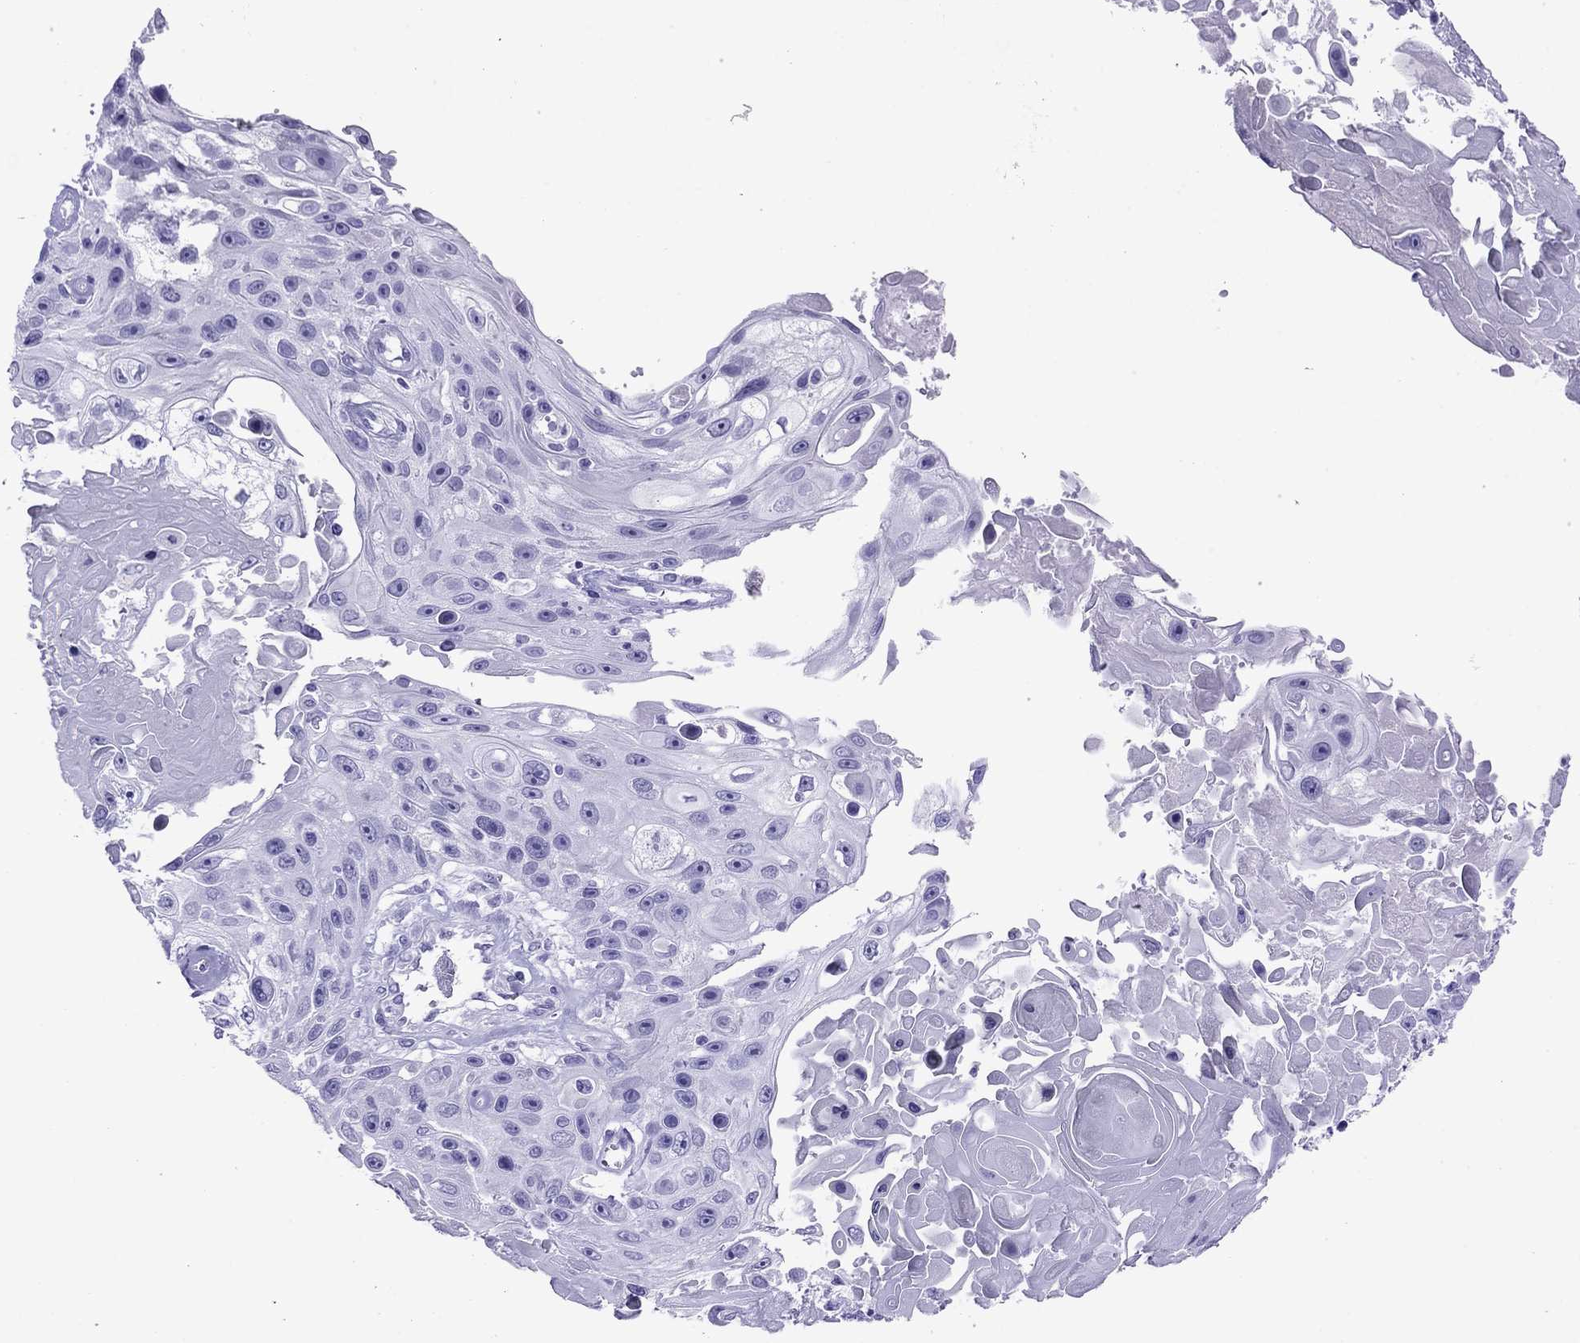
{"staining": {"intensity": "negative", "quantity": "none", "location": "none"}, "tissue": "skin cancer", "cell_type": "Tumor cells", "image_type": "cancer", "snomed": [{"axis": "morphology", "description": "Squamous cell carcinoma, NOS"}, {"axis": "topography", "description": "Skin"}], "caption": "Photomicrograph shows no significant protein positivity in tumor cells of skin cancer. Nuclei are stained in blue.", "gene": "ATP4A", "patient": {"sex": "male", "age": 82}}